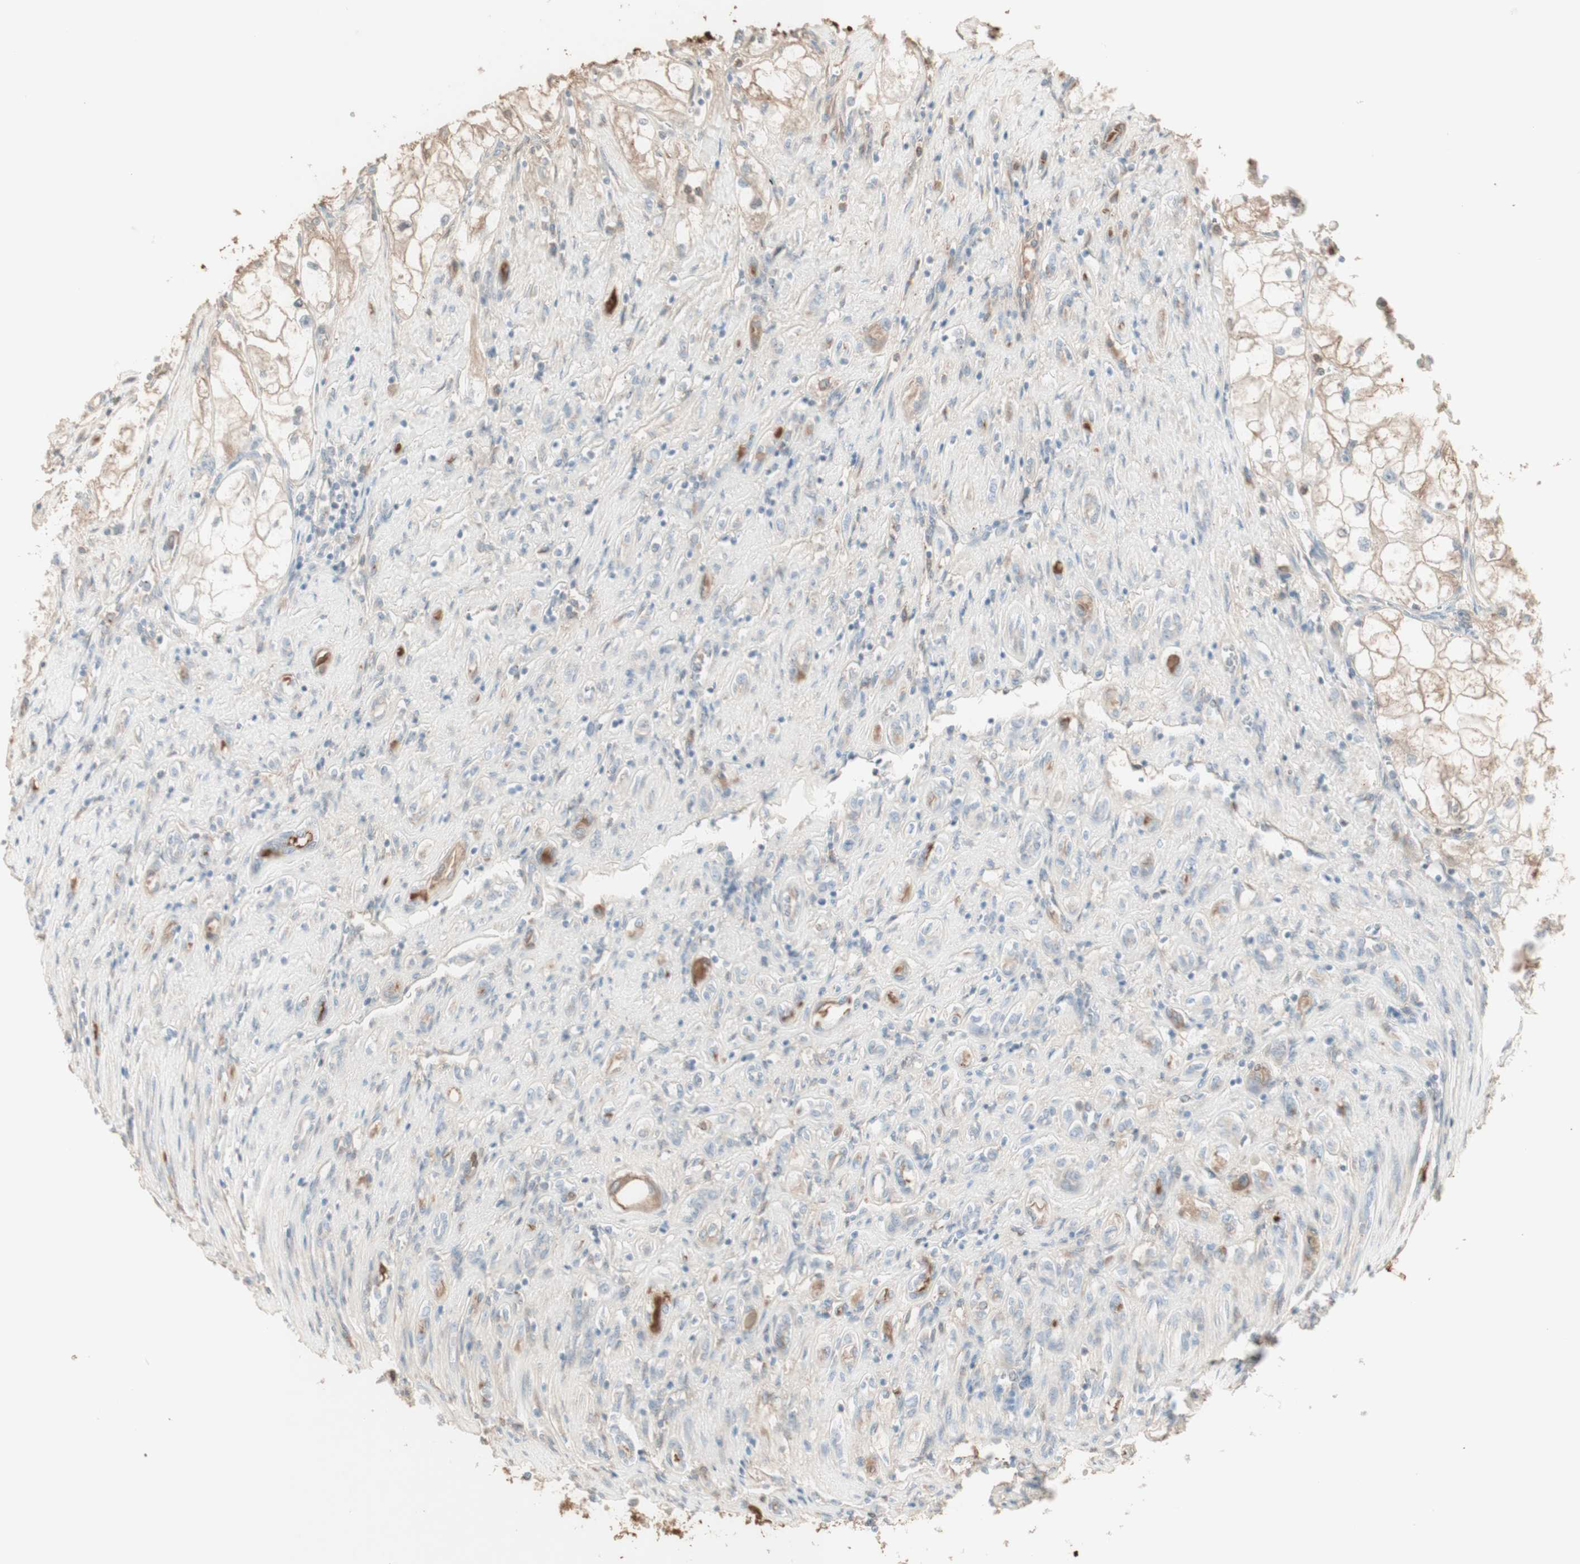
{"staining": {"intensity": "negative", "quantity": "none", "location": "none"}, "tissue": "renal cancer", "cell_type": "Tumor cells", "image_type": "cancer", "snomed": [{"axis": "morphology", "description": "Adenocarcinoma, NOS"}, {"axis": "topography", "description": "Kidney"}], "caption": "This is a photomicrograph of IHC staining of renal cancer, which shows no expression in tumor cells.", "gene": "IFNG", "patient": {"sex": "female", "age": 70}}